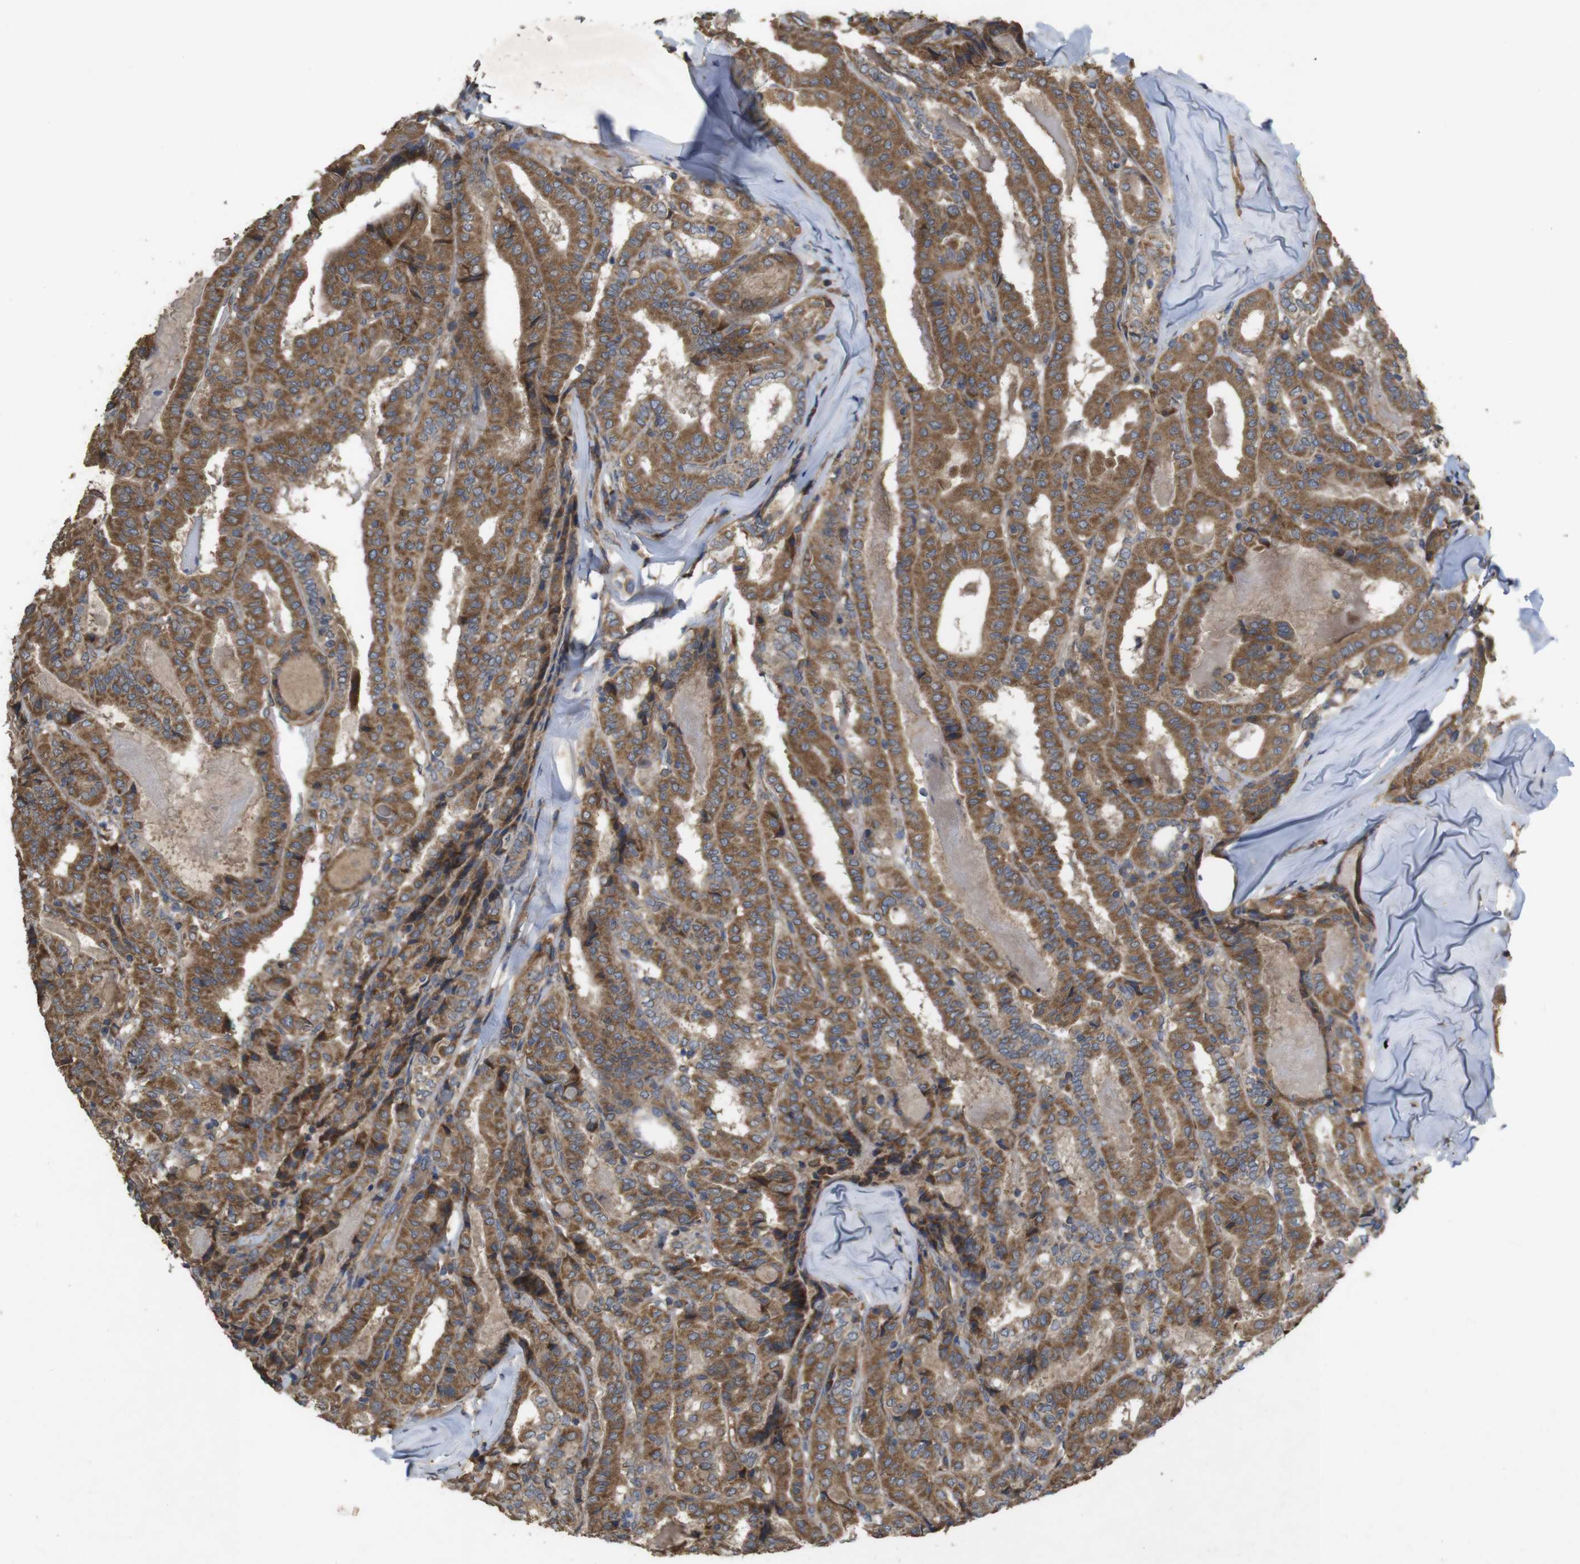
{"staining": {"intensity": "moderate", "quantity": ">75%", "location": "cytoplasmic/membranous"}, "tissue": "thyroid cancer", "cell_type": "Tumor cells", "image_type": "cancer", "snomed": [{"axis": "morphology", "description": "Papillary adenocarcinoma, NOS"}, {"axis": "topography", "description": "Thyroid gland"}], "caption": "Tumor cells show medium levels of moderate cytoplasmic/membranous positivity in about >75% of cells in human thyroid cancer (papillary adenocarcinoma).", "gene": "KCNS3", "patient": {"sex": "female", "age": 42}}